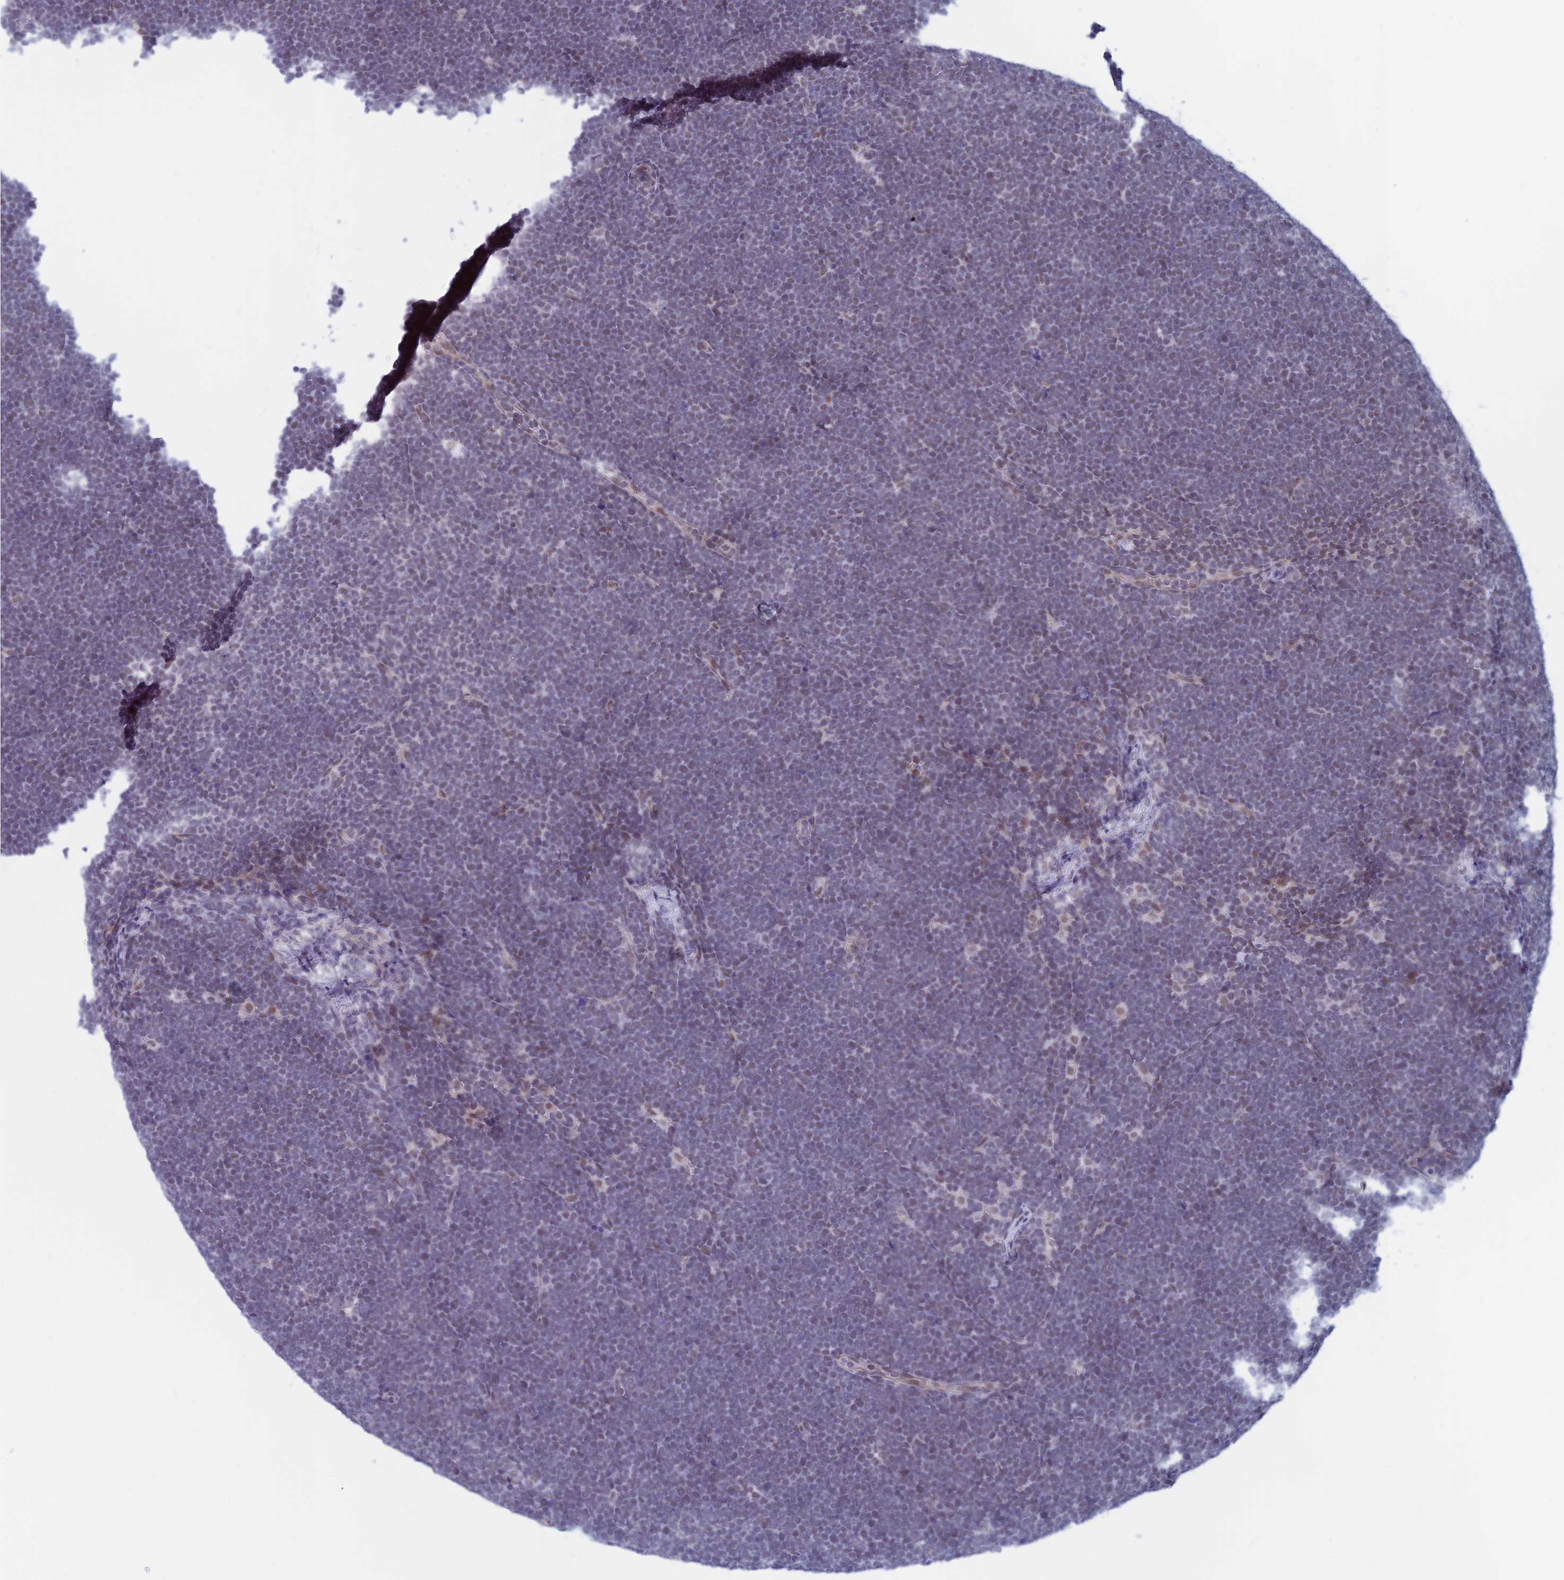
{"staining": {"intensity": "negative", "quantity": "none", "location": "none"}, "tissue": "lymphoma", "cell_type": "Tumor cells", "image_type": "cancer", "snomed": [{"axis": "morphology", "description": "Malignant lymphoma, non-Hodgkin's type, High grade"}, {"axis": "topography", "description": "Lymph node"}], "caption": "DAB immunohistochemical staining of human malignant lymphoma, non-Hodgkin's type (high-grade) displays no significant staining in tumor cells. The staining is performed using DAB (3,3'-diaminobenzidine) brown chromogen with nuclei counter-stained in using hematoxylin.", "gene": "ASH2L", "patient": {"sex": "male", "age": 13}}